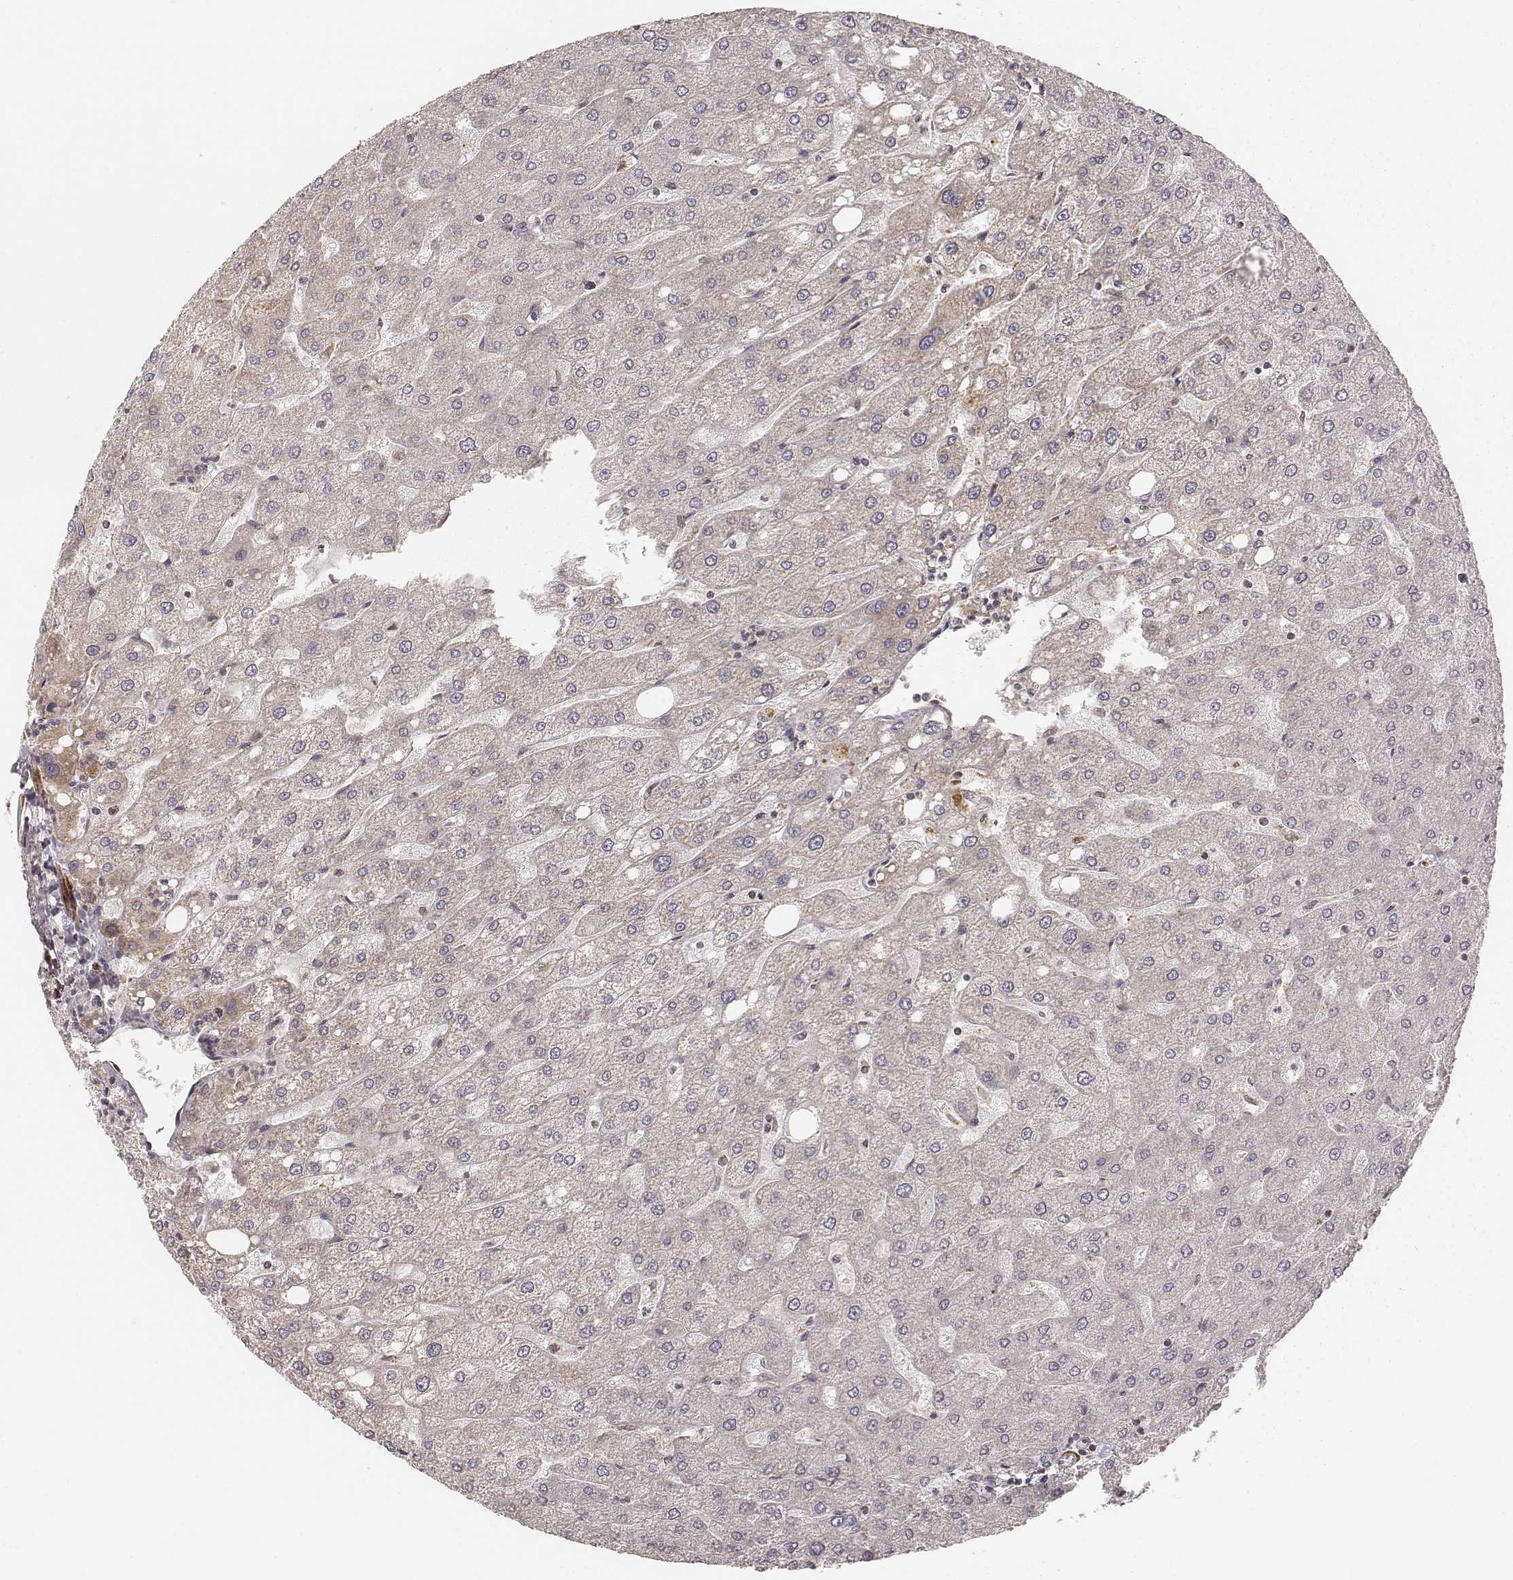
{"staining": {"intensity": "weak", "quantity": "<25%", "location": "cytoplasmic/membranous"}, "tissue": "liver", "cell_type": "Hepatocytes", "image_type": "normal", "snomed": [{"axis": "morphology", "description": "Normal tissue, NOS"}, {"axis": "topography", "description": "Liver"}], "caption": "A histopathology image of human liver is negative for staining in hepatocytes. (DAB immunohistochemistry visualized using brightfield microscopy, high magnification).", "gene": "CS", "patient": {"sex": "male", "age": 67}}